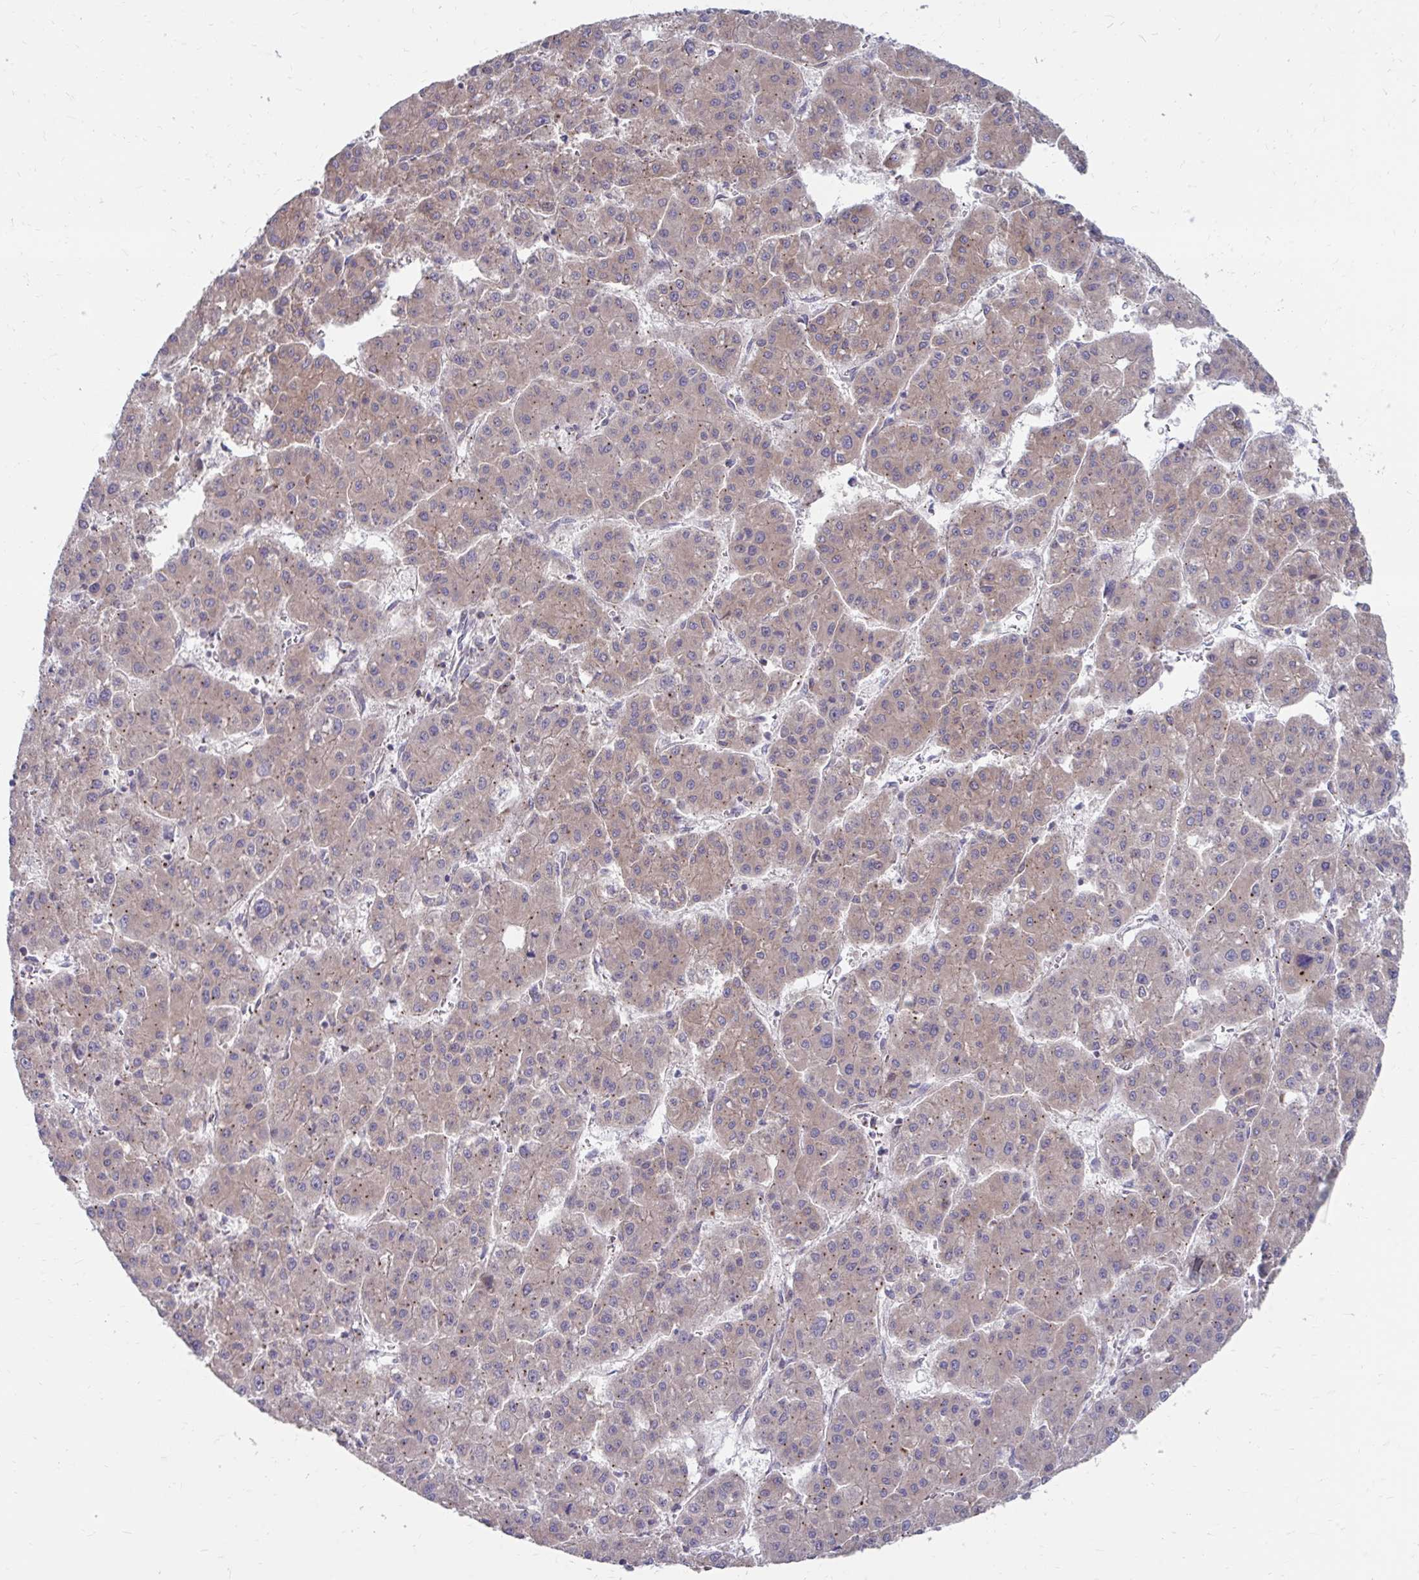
{"staining": {"intensity": "moderate", "quantity": ">75%", "location": "cytoplasmic/membranous"}, "tissue": "liver cancer", "cell_type": "Tumor cells", "image_type": "cancer", "snomed": [{"axis": "morphology", "description": "Carcinoma, Hepatocellular, NOS"}, {"axis": "topography", "description": "Liver"}], "caption": "Tumor cells show medium levels of moderate cytoplasmic/membranous expression in approximately >75% of cells in human liver hepatocellular carcinoma. Immunohistochemistry stains the protein in brown and the nuclei are stained blue.", "gene": "ITPR2", "patient": {"sex": "male", "age": 73}}